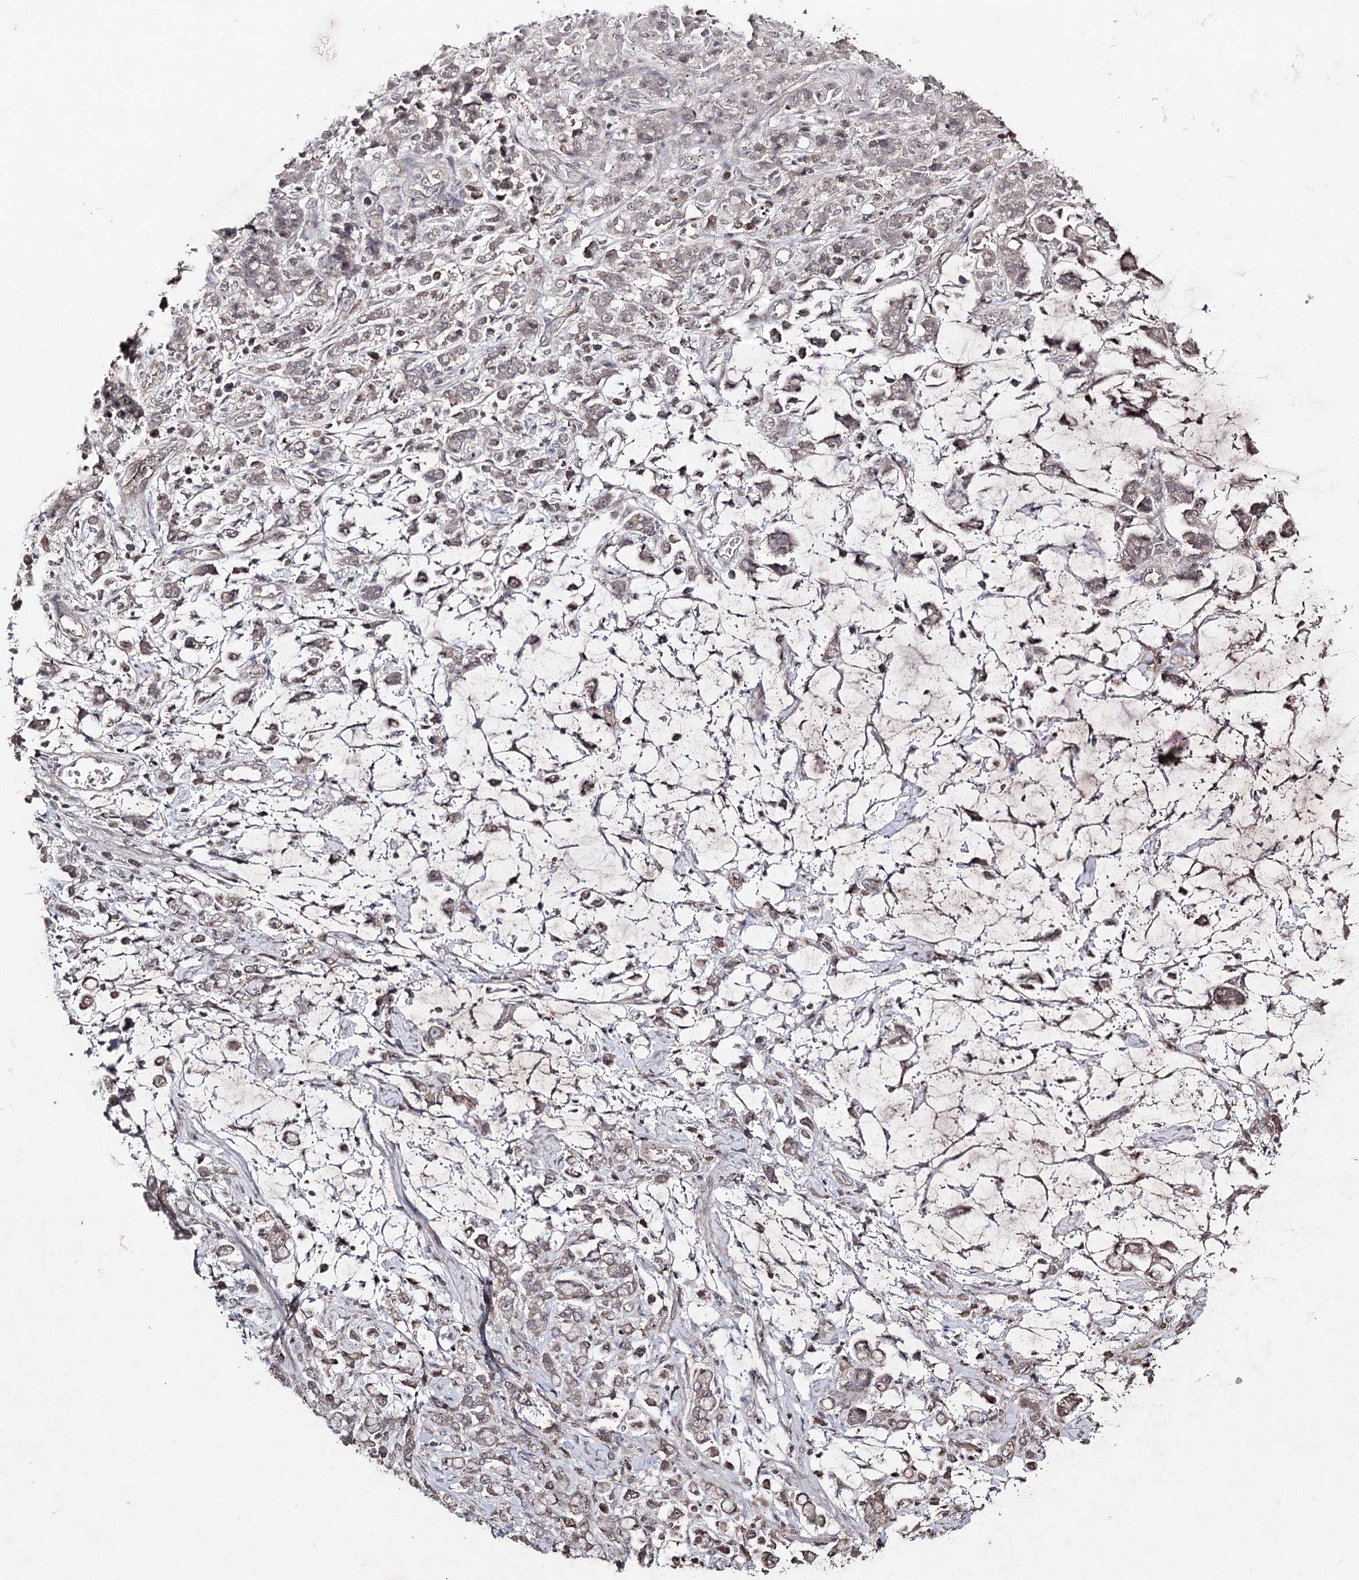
{"staining": {"intensity": "weak", "quantity": "25%-75%", "location": "cytoplasmic/membranous"}, "tissue": "stomach cancer", "cell_type": "Tumor cells", "image_type": "cancer", "snomed": [{"axis": "morphology", "description": "Adenocarcinoma, NOS"}, {"axis": "topography", "description": "Stomach"}], "caption": "Immunohistochemistry micrograph of neoplastic tissue: human stomach adenocarcinoma stained using IHC reveals low levels of weak protein expression localized specifically in the cytoplasmic/membranous of tumor cells, appearing as a cytoplasmic/membranous brown color.", "gene": "SYNGR3", "patient": {"sex": "female", "age": 60}}